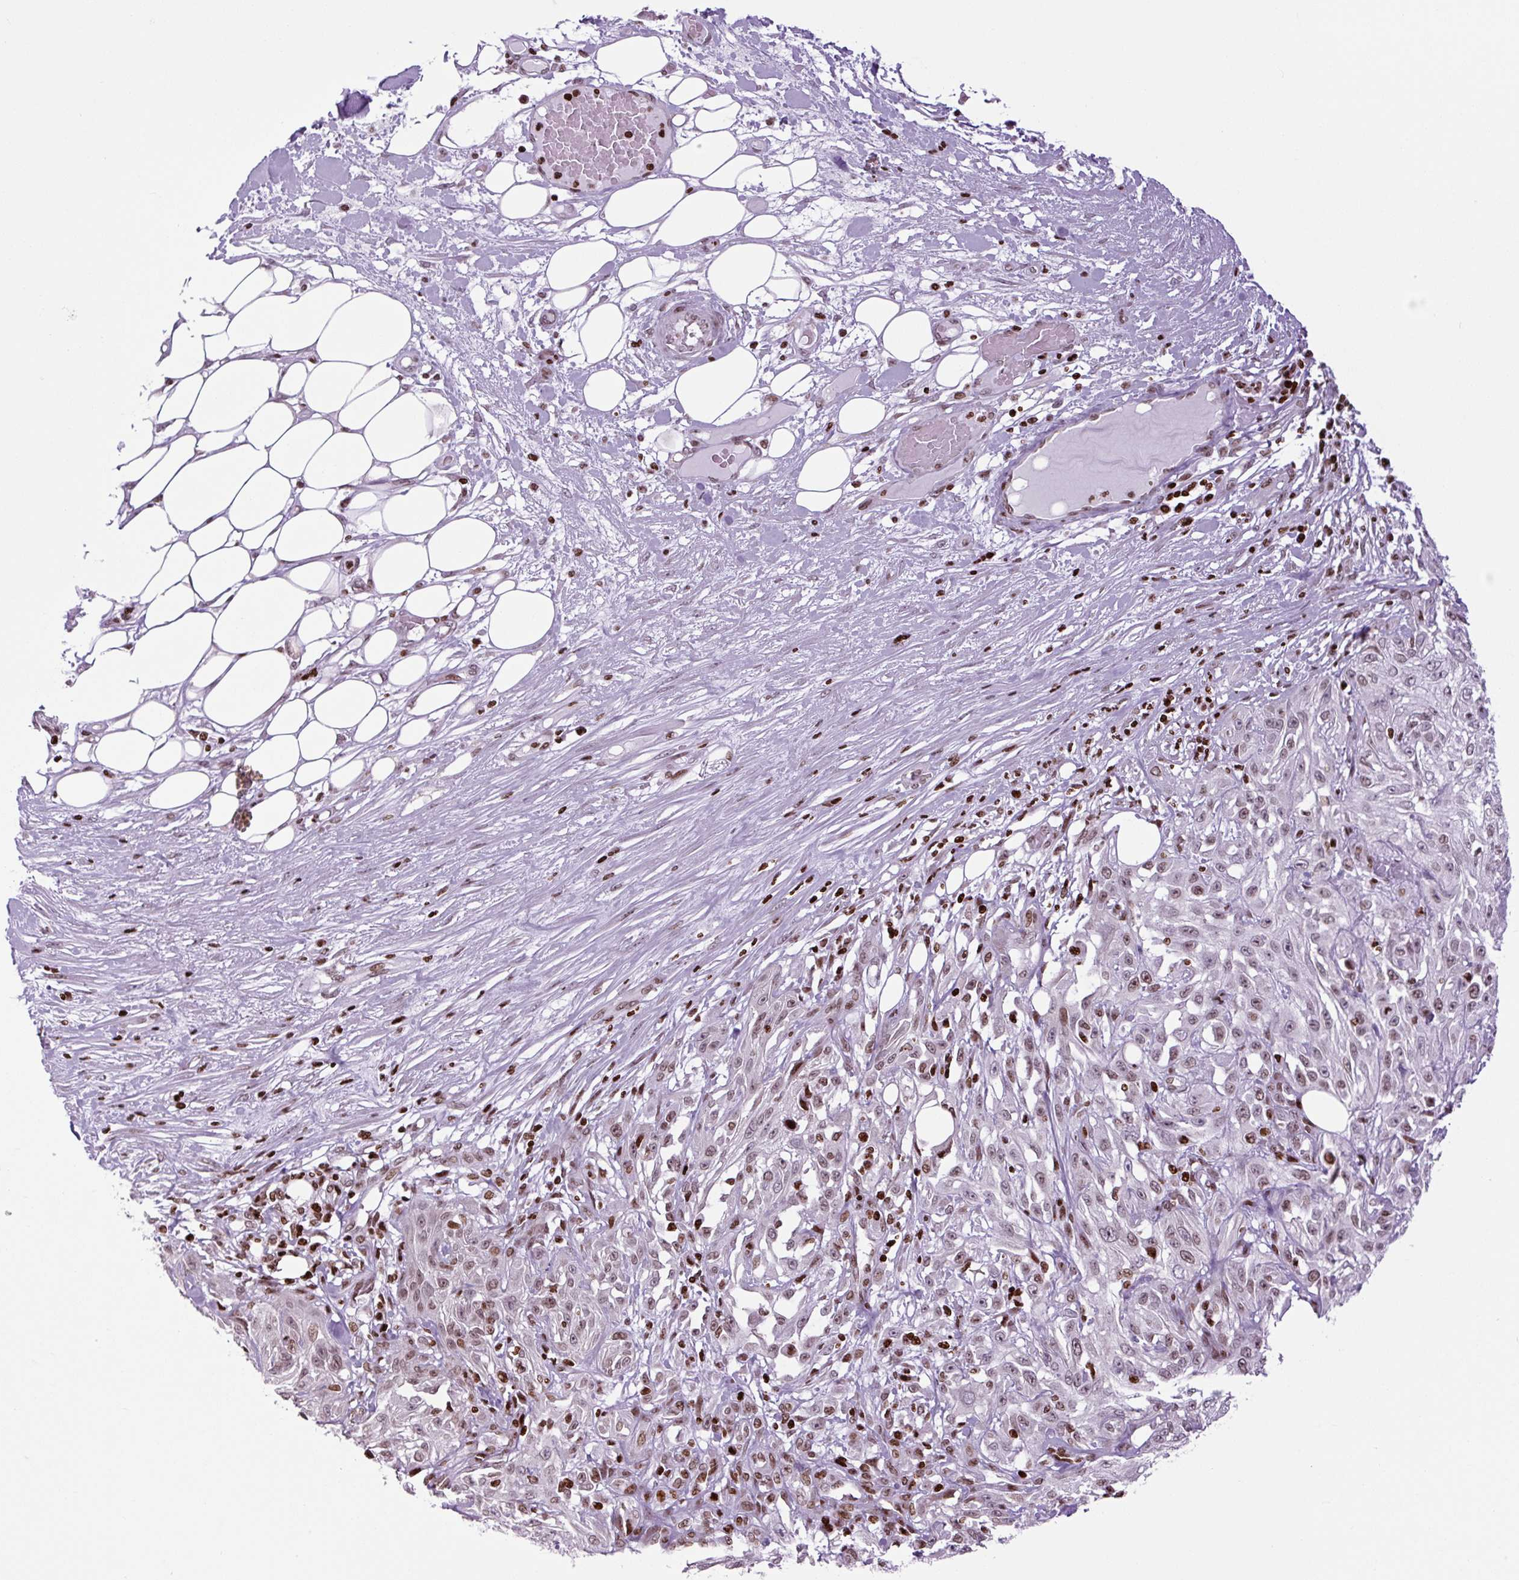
{"staining": {"intensity": "moderate", "quantity": "<25%", "location": "nuclear"}, "tissue": "skin cancer", "cell_type": "Tumor cells", "image_type": "cancer", "snomed": [{"axis": "morphology", "description": "Squamous cell carcinoma, NOS"}, {"axis": "morphology", "description": "Squamous cell carcinoma, metastatic, NOS"}, {"axis": "topography", "description": "Skin"}, {"axis": "topography", "description": "Lymph node"}], "caption": "Human skin cancer (metastatic squamous cell carcinoma) stained with a protein marker displays moderate staining in tumor cells.", "gene": "H1-3", "patient": {"sex": "male", "age": 75}}